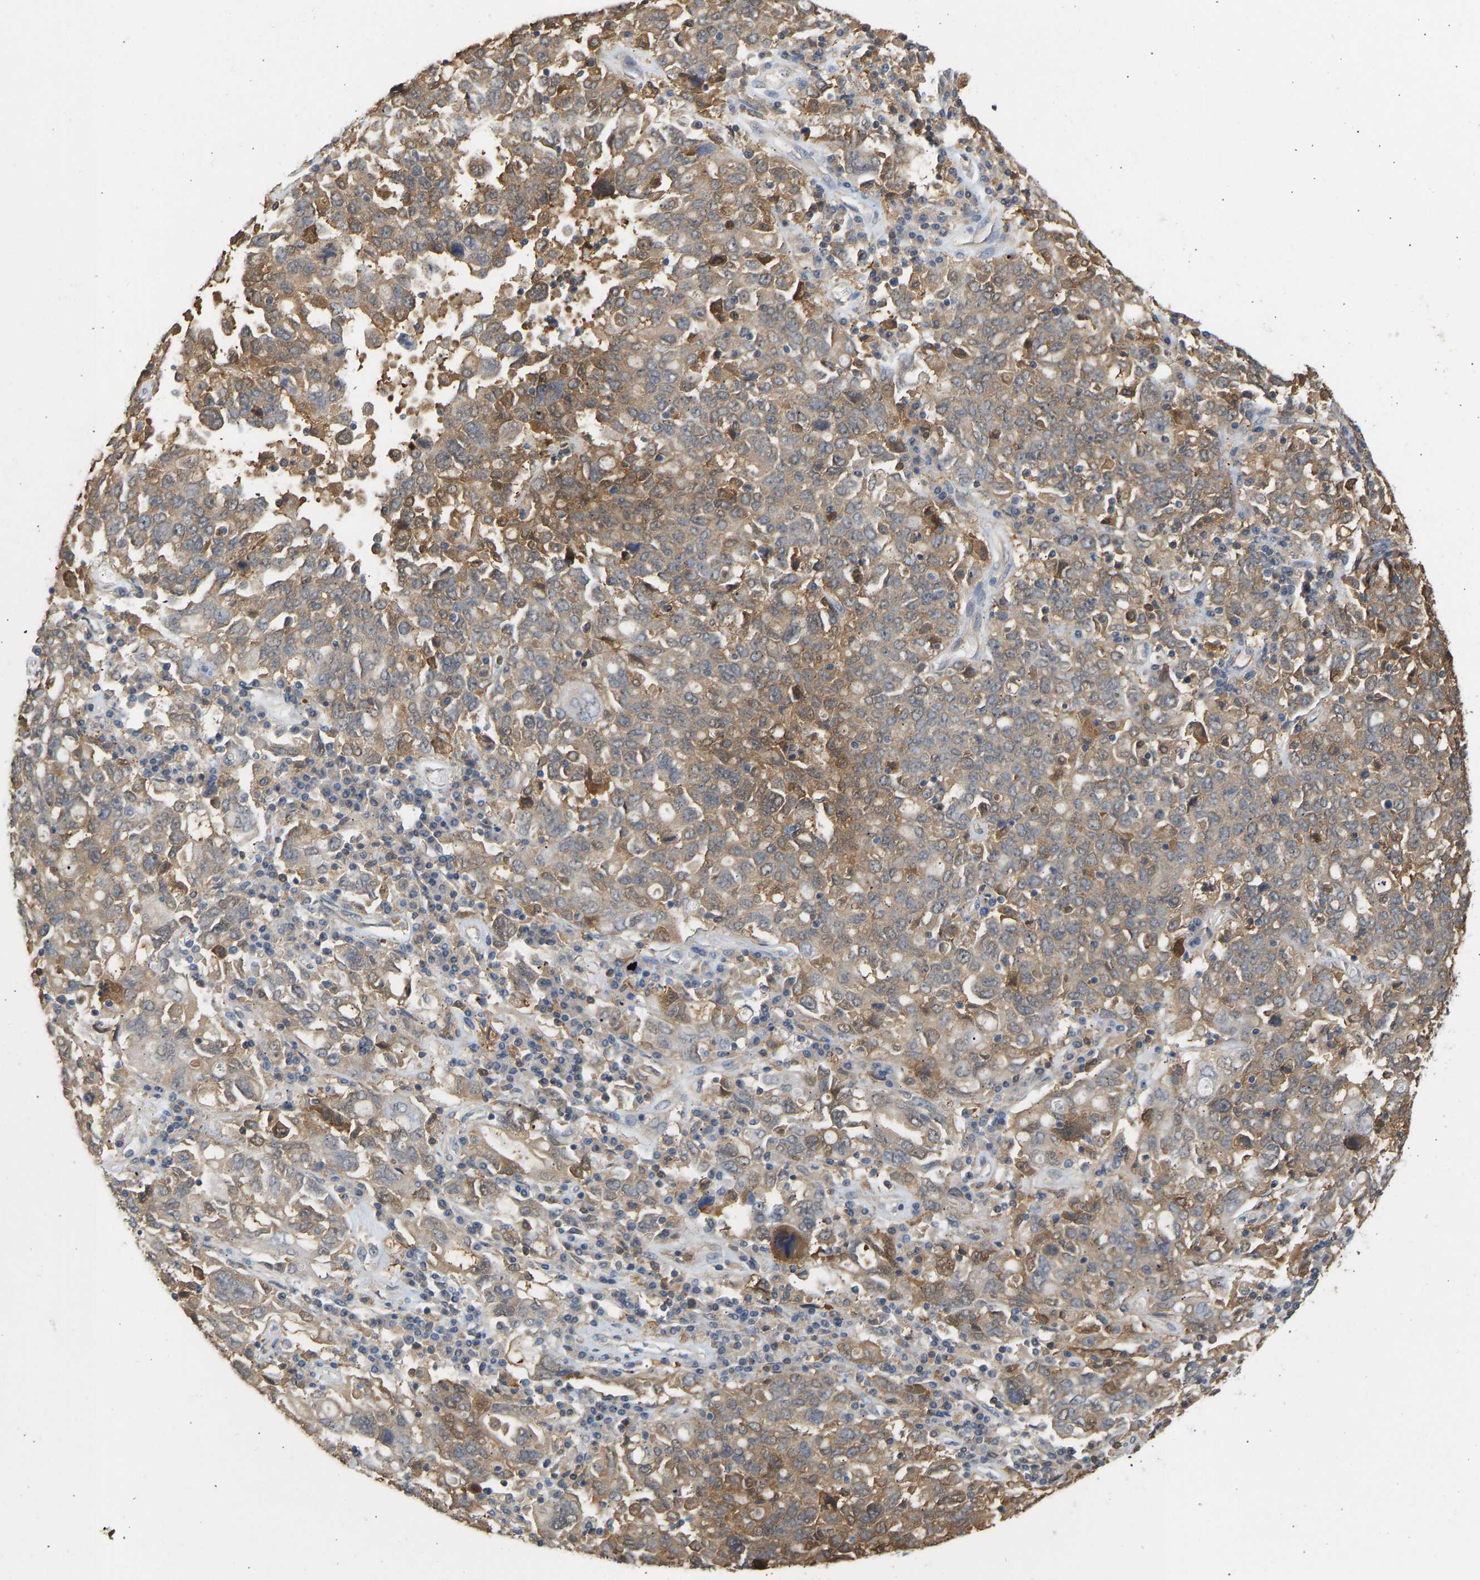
{"staining": {"intensity": "moderate", "quantity": ">75%", "location": "cytoplasmic/membranous"}, "tissue": "ovarian cancer", "cell_type": "Tumor cells", "image_type": "cancer", "snomed": [{"axis": "morphology", "description": "Carcinoma, endometroid"}, {"axis": "topography", "description": "Ovary"}], "caption": "This image exhibits immunohistochemistry staining of human endometroid carcinoma (ovarian), with medium moderate cytoplasmic/membranous staining in about >75% of tumor cells.", "gene": "ENO1", "patient": {"sex": "female", "age": 62}}